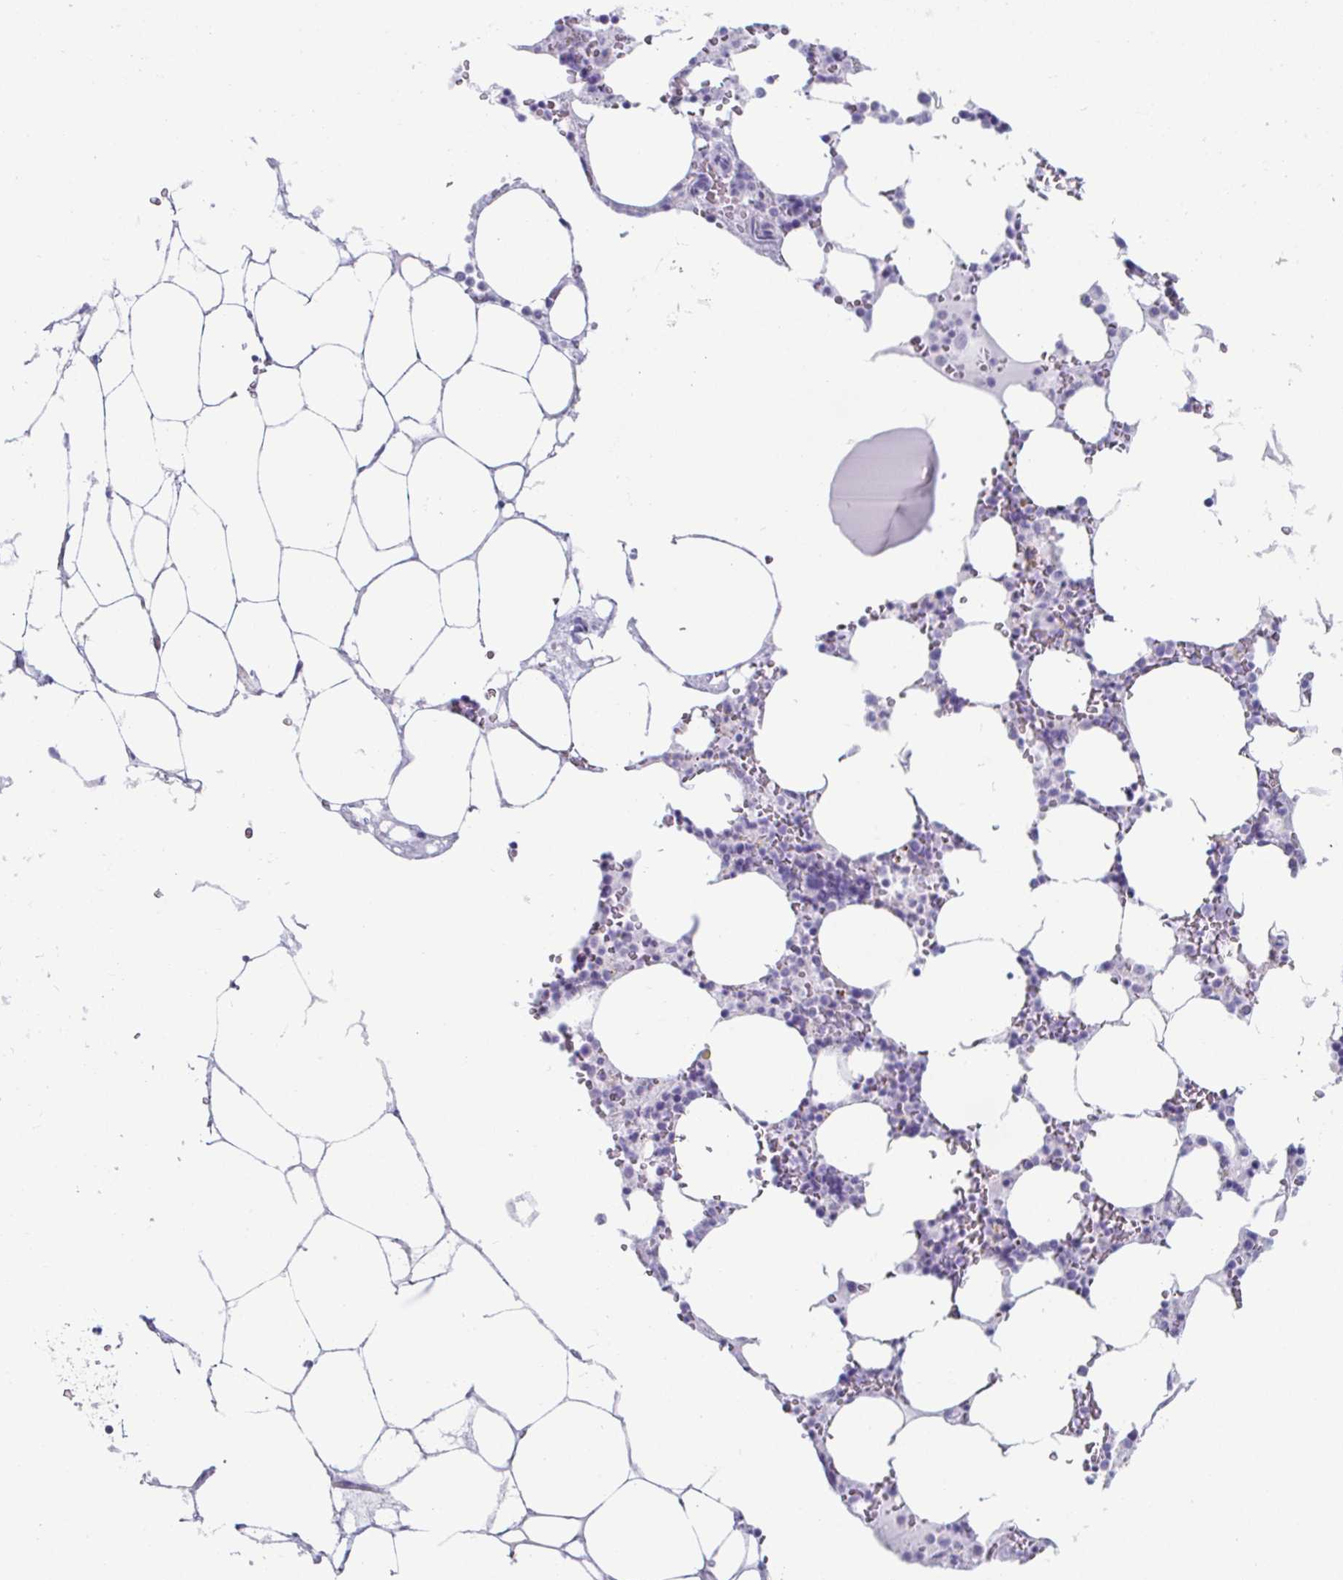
{"staining": {"intensity": "negative", "quantity": "none", "location": "none"}, "tissue": "bone marrow", "cell_type": "Hematopoietic cells", "image_type": "normal", "snomed": [{"axis": "morphology", "description": "Normal tissue, NOS"}, {"axis": "topography", "description": "Bone marrow"}], "caption": "The histopathology image exhibits no significant positivity in hematopoietic cells of bone marrow. (DAB (3,3'-diaminobenzidine) IHC with hematoxylin counter stain).", "gene": "CREG2", "patient": {"sex": "male", "age": 64}}